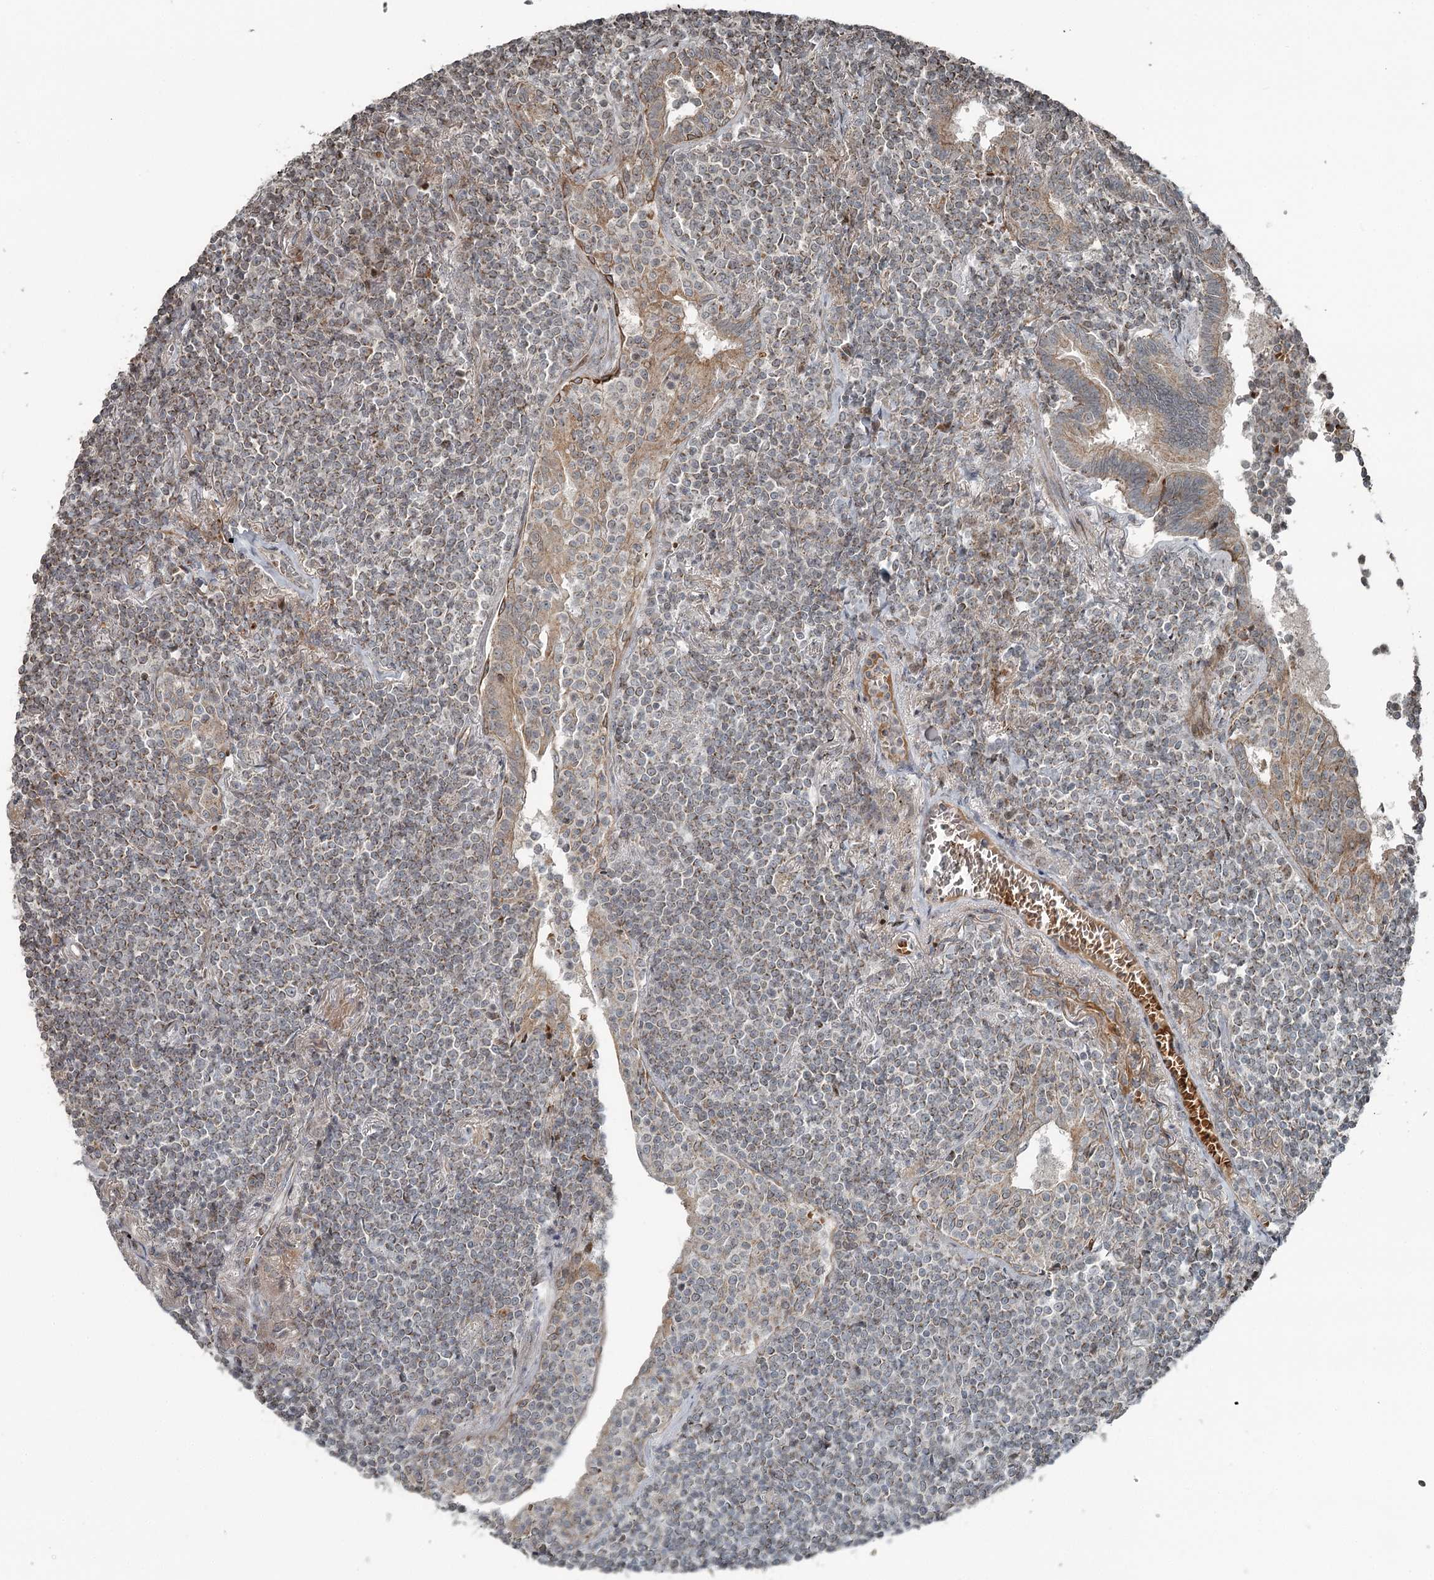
{"staining": {"intensity": "weak", "quantity": "<25%", "location": "cytoplasmic/membranous"}, "tissue": "lymphoma", "cell_type": "Tumor cells", "image_type": "cancer", "snomed": [{"axis": "morphology", "description": "Malignant lymphoma, non-Hodgkin's type, Low grade"}, {"axis": "topography", "description": "Lung"}], "caption": "Human lymphoma stained for a protein using IHC displays no positivity in tumor cells.", "gene": "RASSF8", "patient": {"sex": "female", "age": 71}}